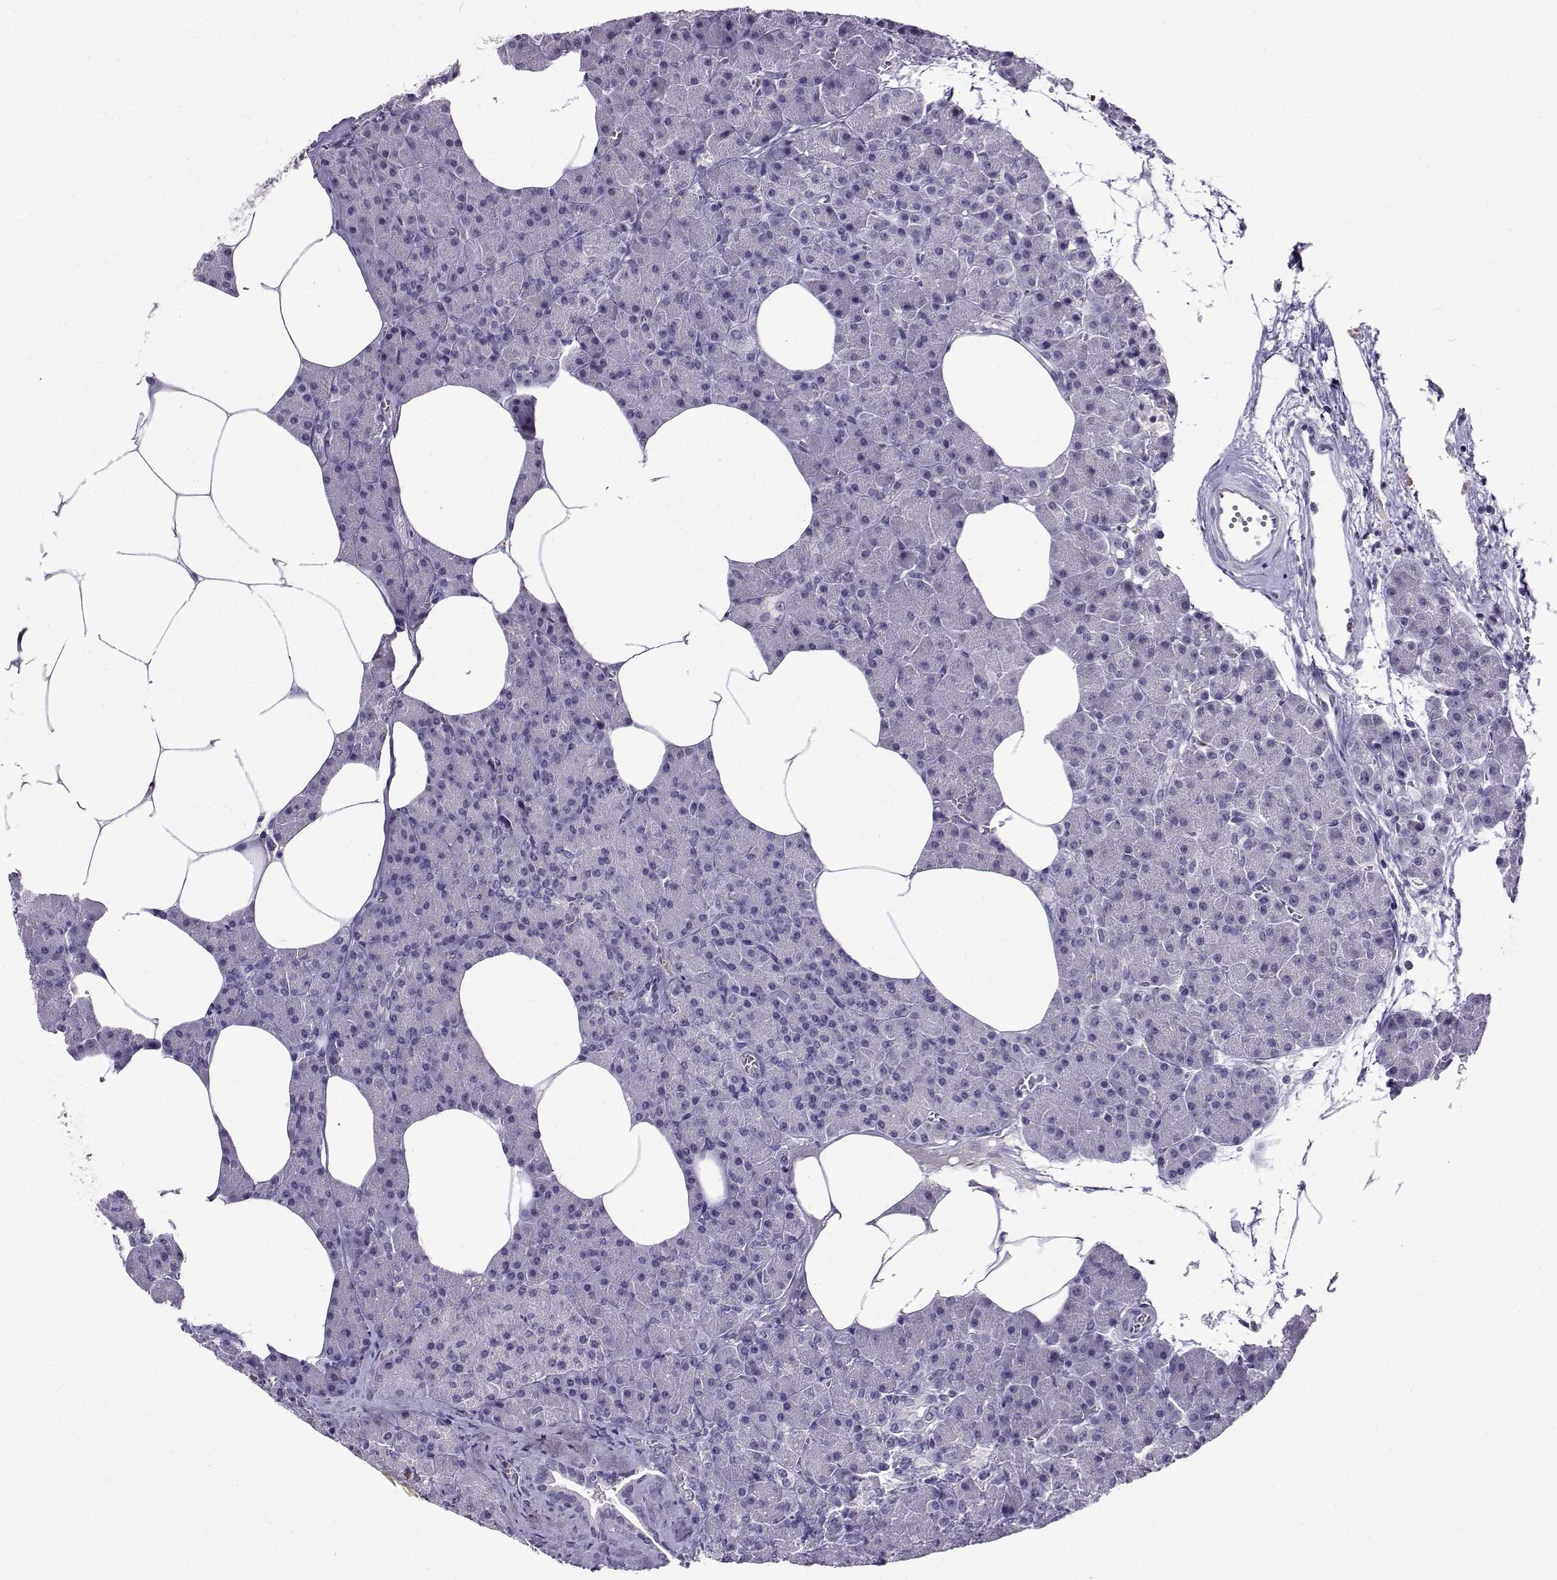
{"staining": {"intensity": "negative", "quantity": "none", "location": "none"}, "tissue": "pancreas", "cell_type": "Exocrine glandular cells", "image_type": "normal", "snomed": [{"axis": "morphology", "description": "Normal tissue, NOS"}, {"axis": "topography", "description": "Pancreas"}], "caption": "Immunohistochemistry (IHC) histopathology image of benign pancreas: human pancreas stained with DAB displays no significant protein positivity in exocrine glandular cells.", "gene": "LRFN2", "patient": {"sex": "female", "age": 45}}